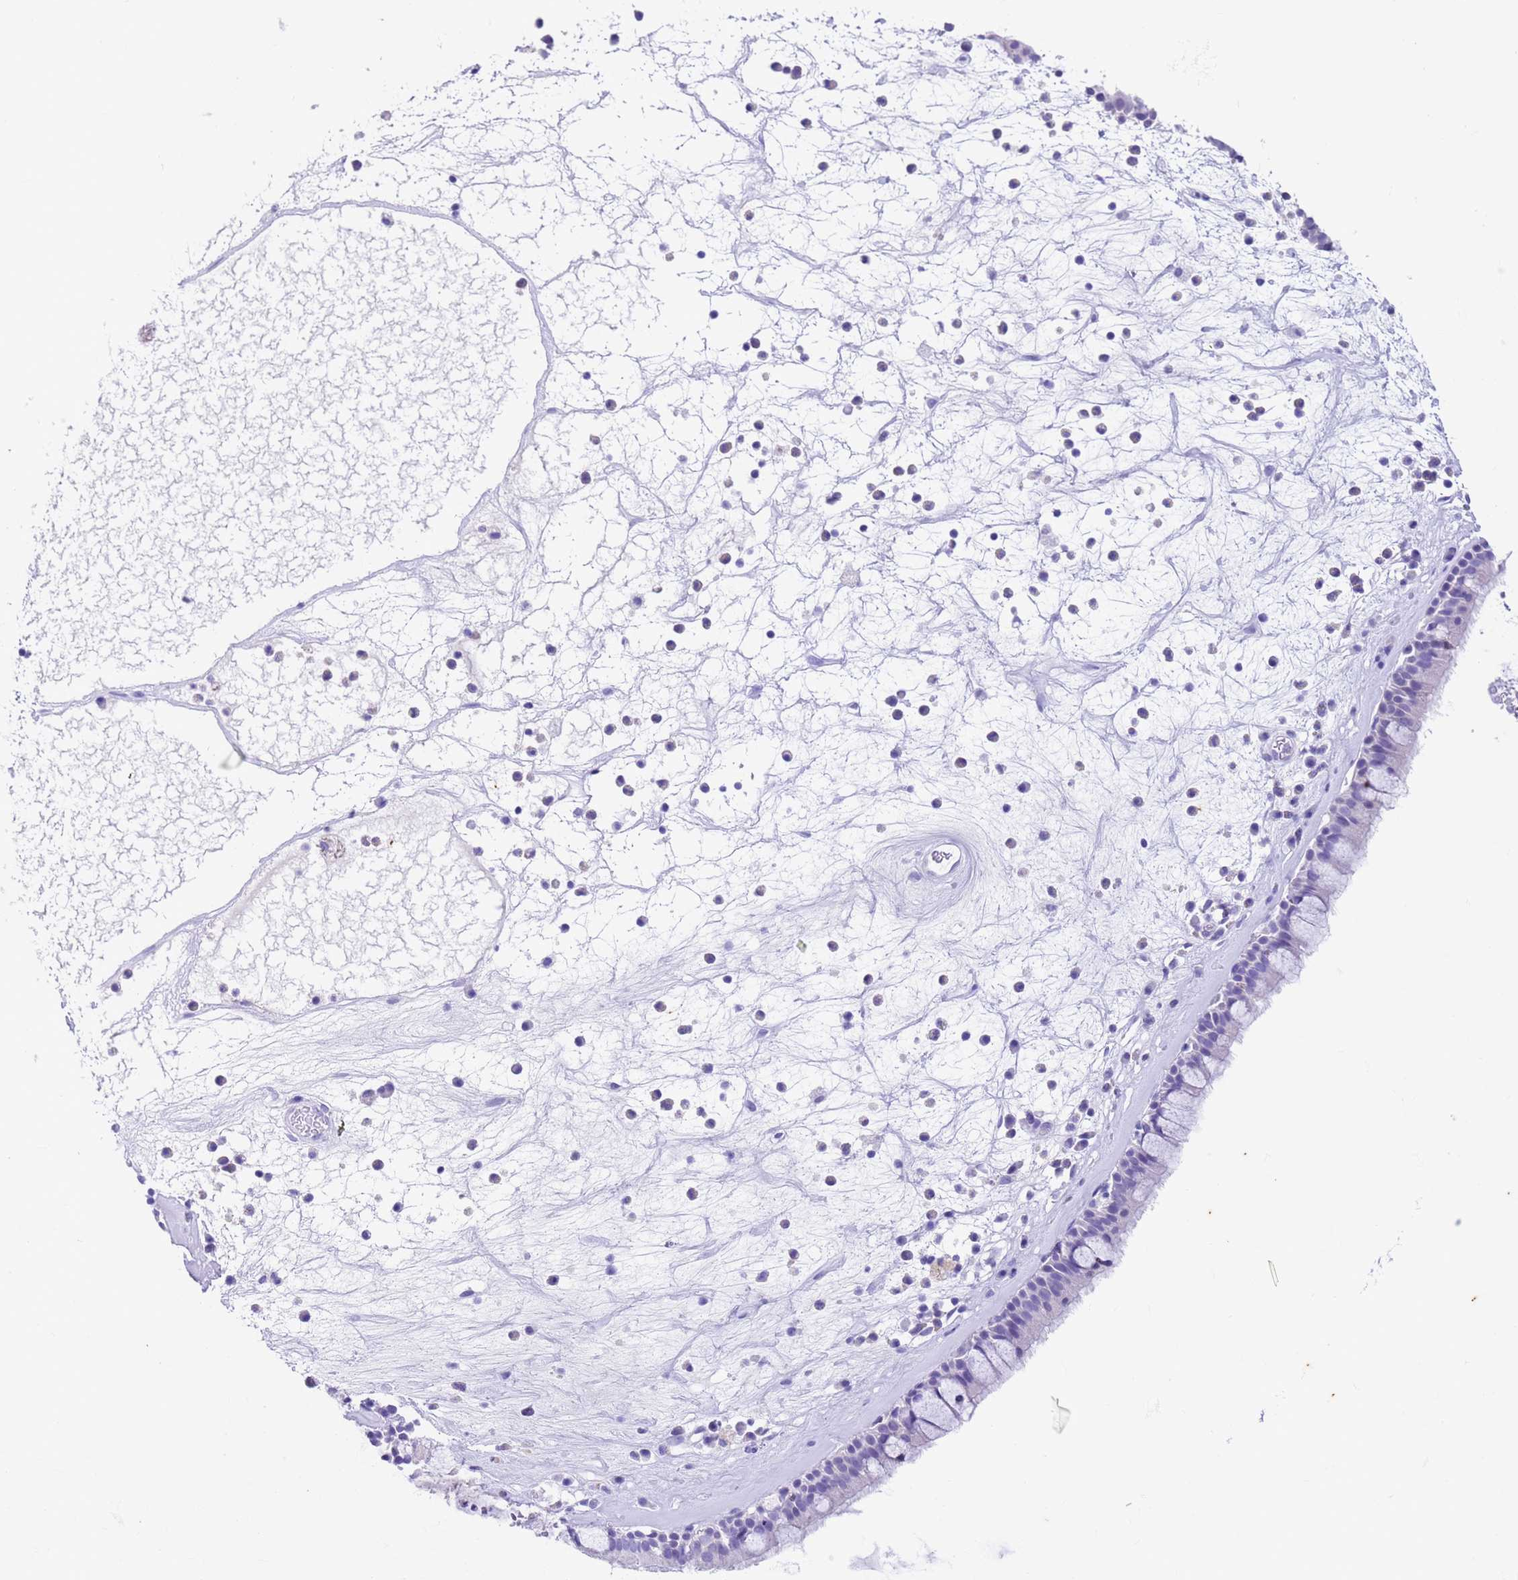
{"staining": {"intensity": "negative", "quantity": "none", "location": "none"}, "tissue": "nasopharynx", "cell_type": "Respiratory epithelial cells", "image_type": "normal", "snomed": [{"axis": "morphology", "description": "Normal tissue, NOS"}, {"axis": "morphology", "description": "Inflammation, NOS"}, {"axis": "topography", "description": "Nasopharynx"}], "caption": "The immunohistochemistry (IHC) micrograph has no significant expression in respiratory epithelial cells of nasopharynx.", "gene": "USP38", "patient": {"sex": "male", "age": 70}}